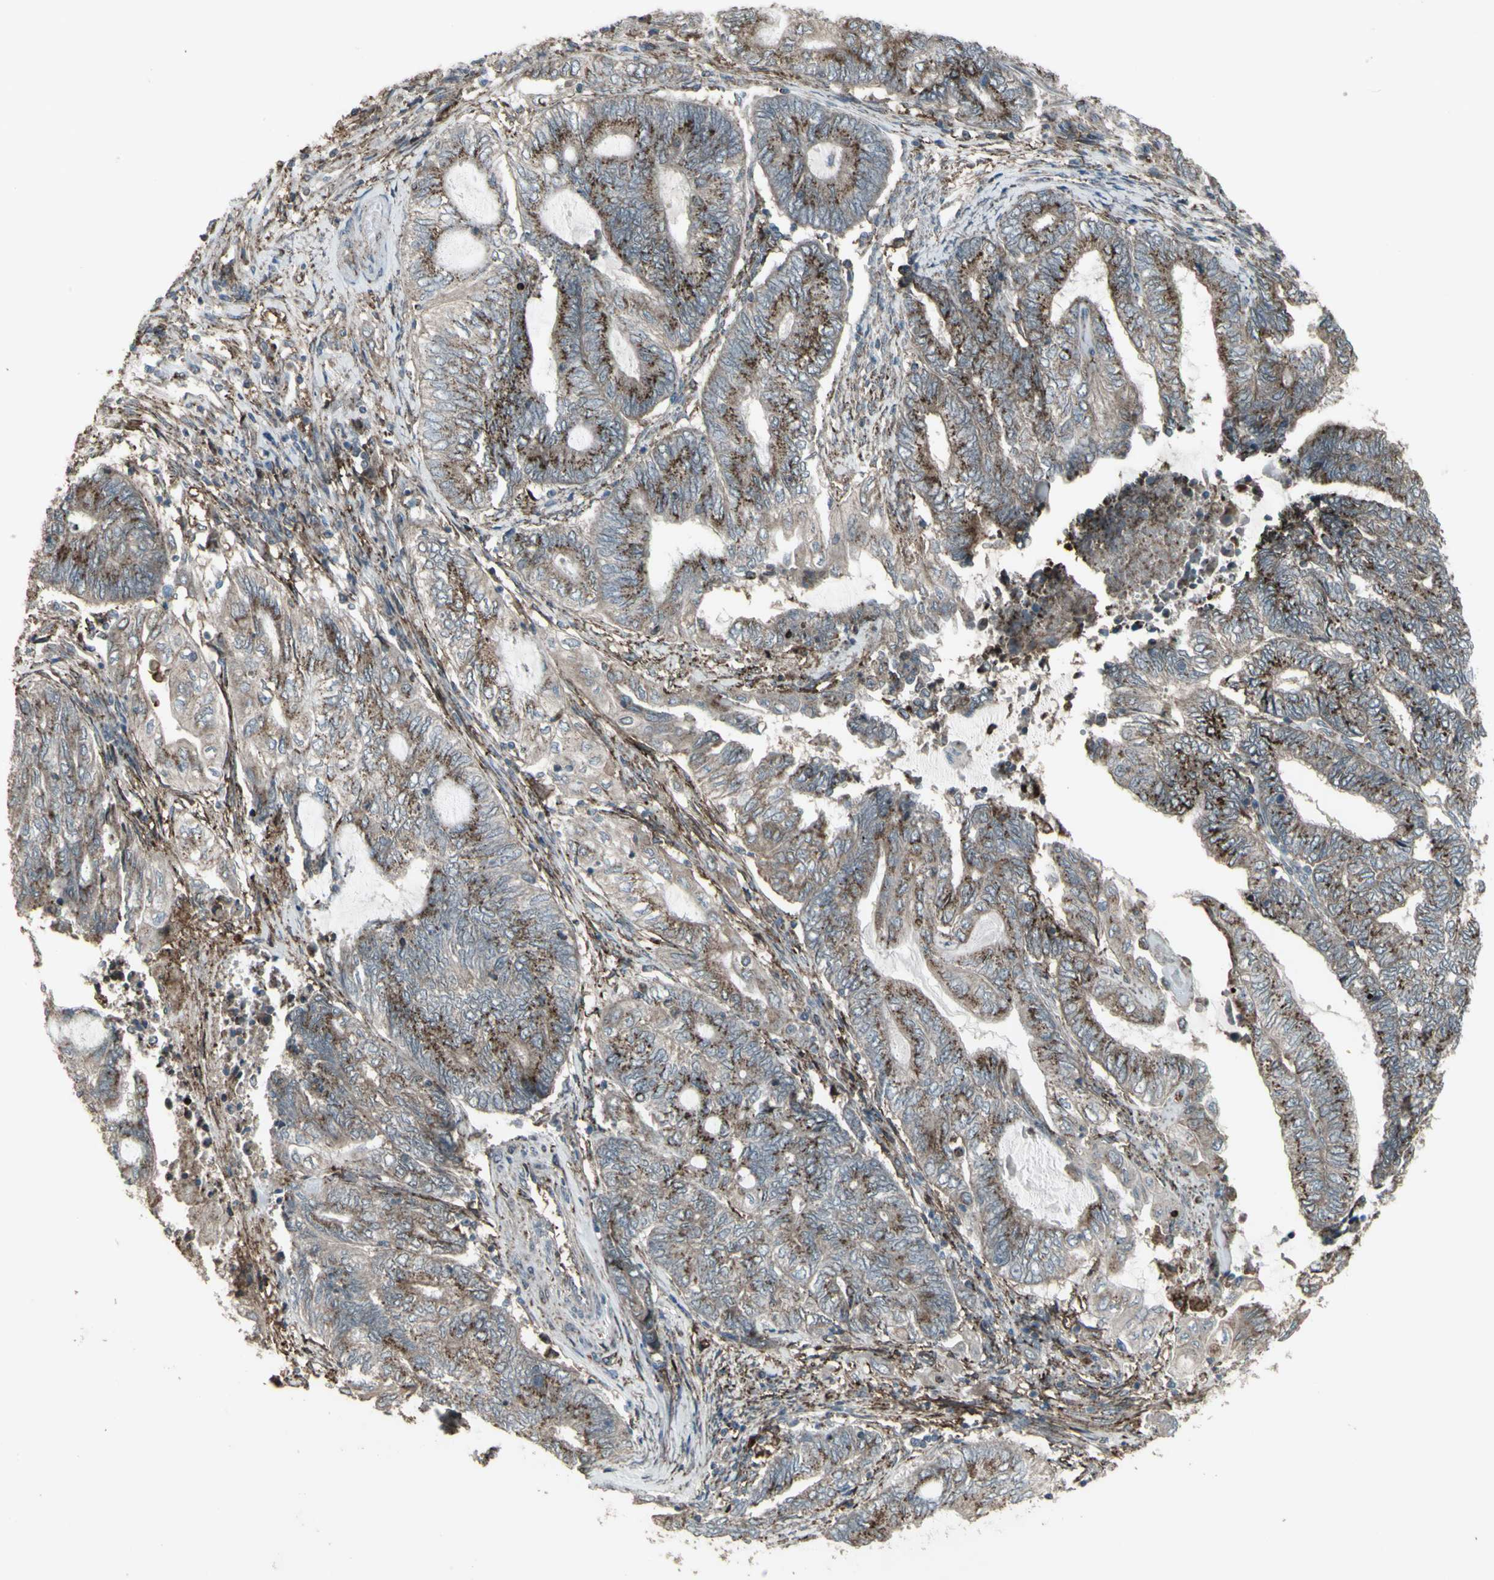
{"staining": {"intensity": "moderate", "quantity": ">75%", "location": "cytoplasmic/membranous"}, "tissue": "endometrial cancer", "cell_type": "Tumor cells", "image_type": "cancer", "snomed": [{"axis": "morphology", "description": "Adenocarcinoma, NOS"}, {"axis": "topography", "description": "Uterus"}, {"axis": "topography", "description": "Endometrium"}], "caption": "This image exhibits endometrial adenocarcinoma stained with immunohistochemistry to label a protein in brown. The cytoplasmic/membranous of tumor cells show moderate positivity for the protein. Nuclei are counter-stained blue.", "gene": "SMO", "patient": {"sex": "female", "age": 70}}